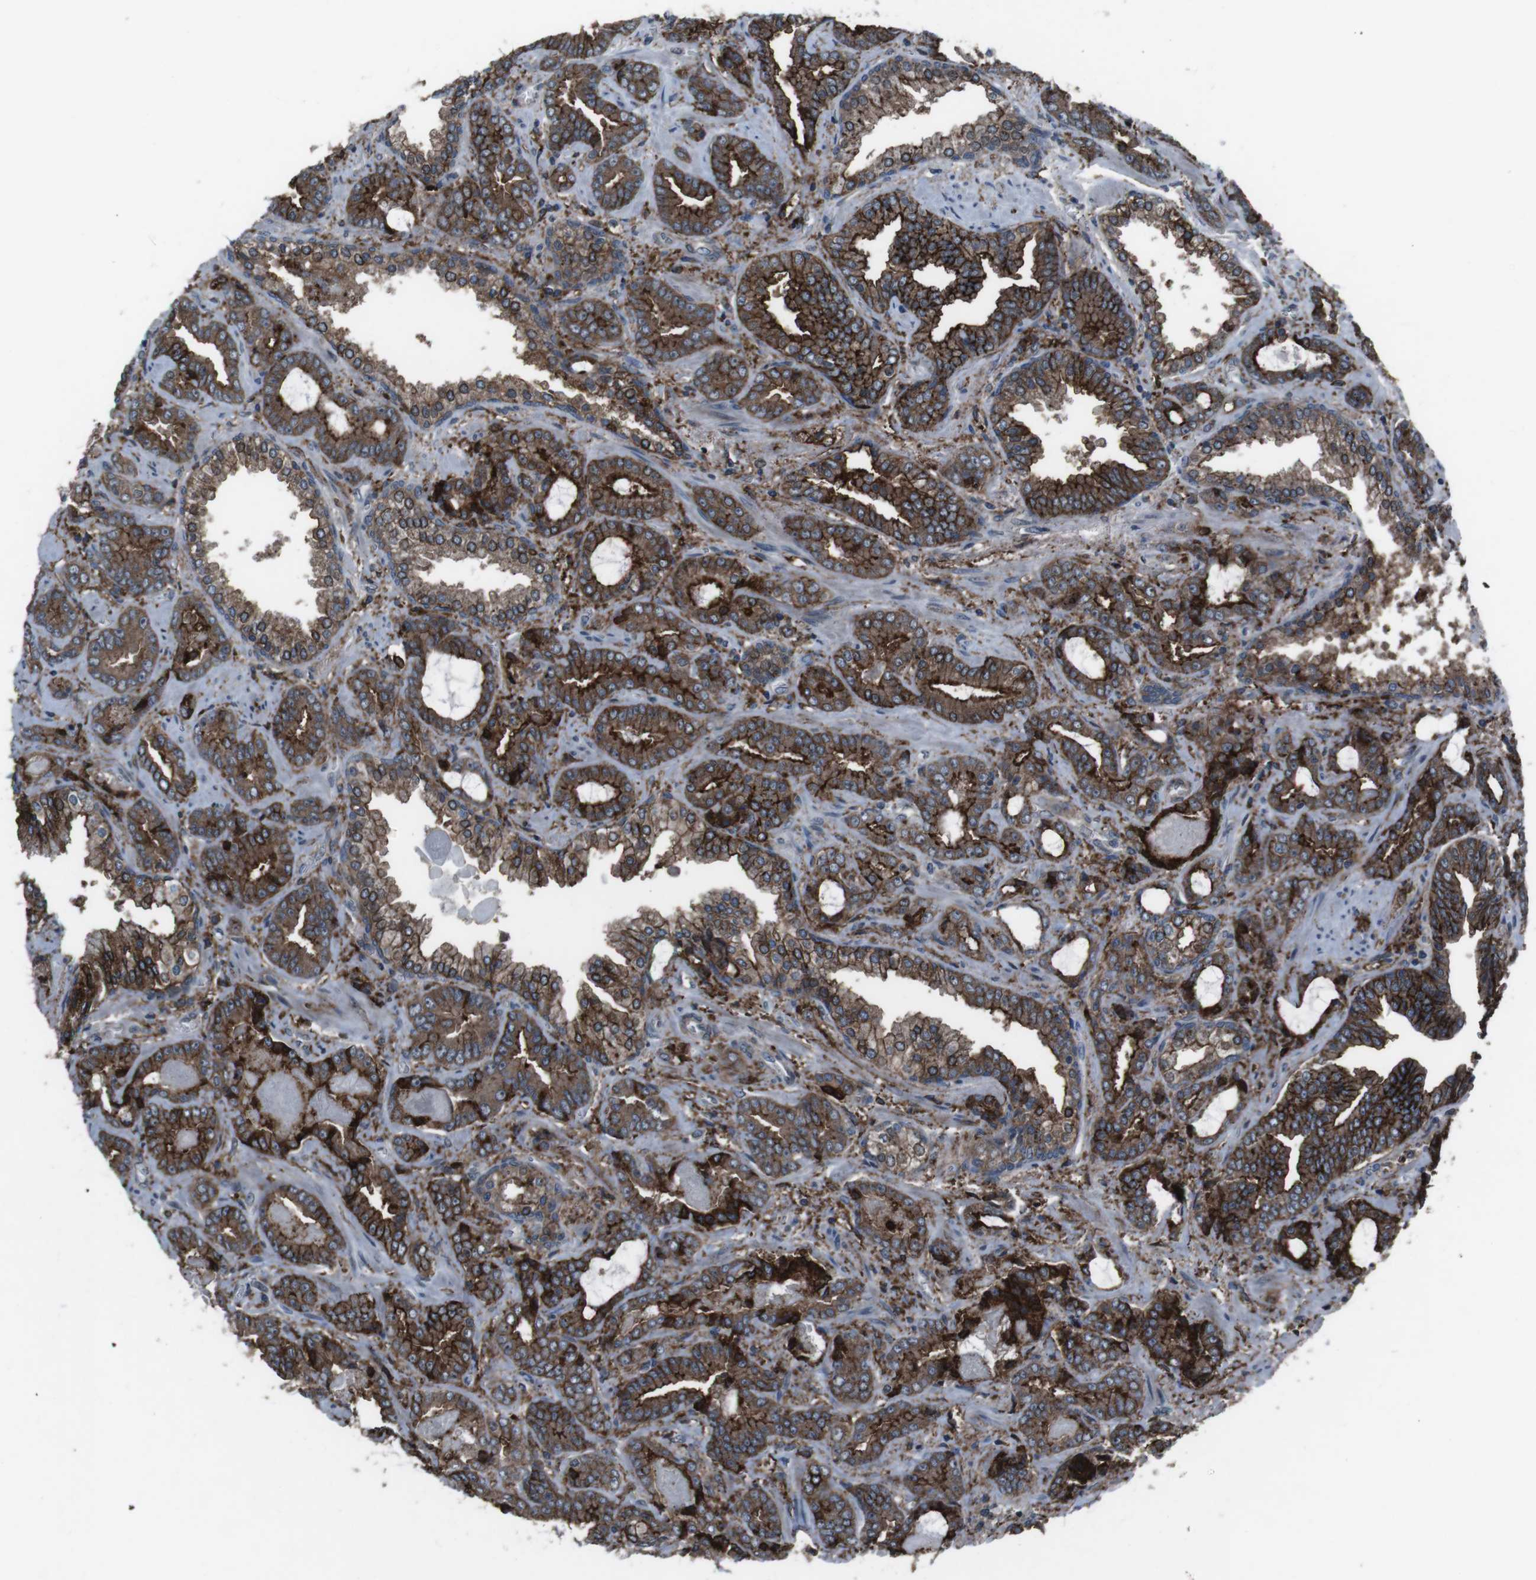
{"staining": {"intensity": "strong", "quantity": ">75%", "location": "cytoplasmic/membranous"}, "tissue": "prostate cancer", "cell_type": "Tumor cells", "image_type": "cancer", "snomed": [{"axis": "morphology", "description": "Adenocarcinoma, Low grade"}, {"axis": "topography", "description": "Prostate"}], "caption": "Adenocarcinoma (low-grade) (prostate) stained for a protein displays strong cytoplasmic/membranous positivity in tumor cells.", "gene": "GDF10", "patient": {"sex": "male", "age": 60}}